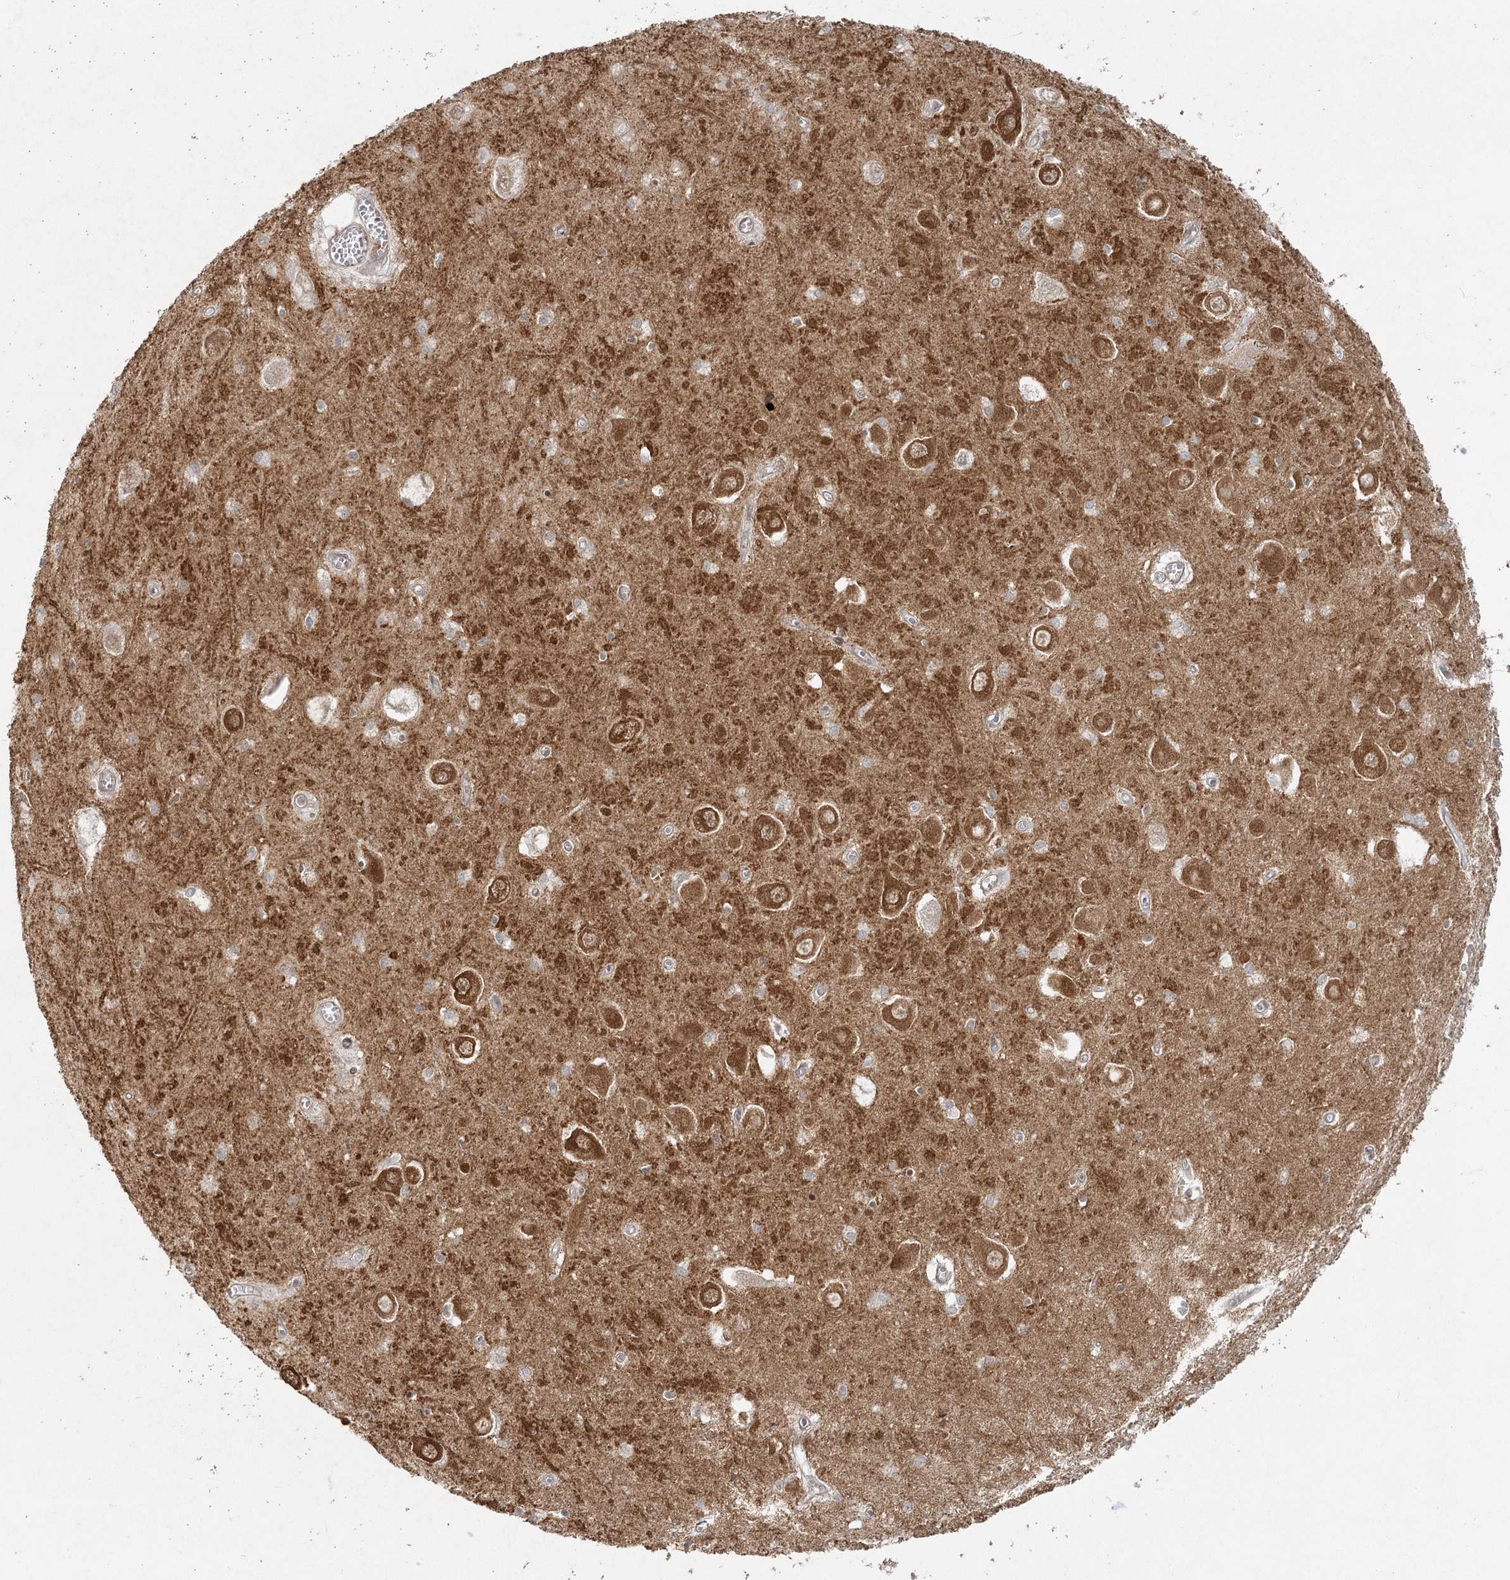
{"staining": {"intensity": "negative", "quantity": "none", "location": "none"}, "tissue": "hippocampus", "cell_type": "Glial cells", "image_type": "normal", "snomed": [{"axis": "morphology", "description": "Normal tissue, NOS"}, {"axis": "topography", "description": "Hippocampus"}], "caption": "DAB immunohistochemical staining of normal hippocampus exhibits no significant expression in glial cells.", "gene": "LACTB", "patient": {"sex": "male", "age": 70}}